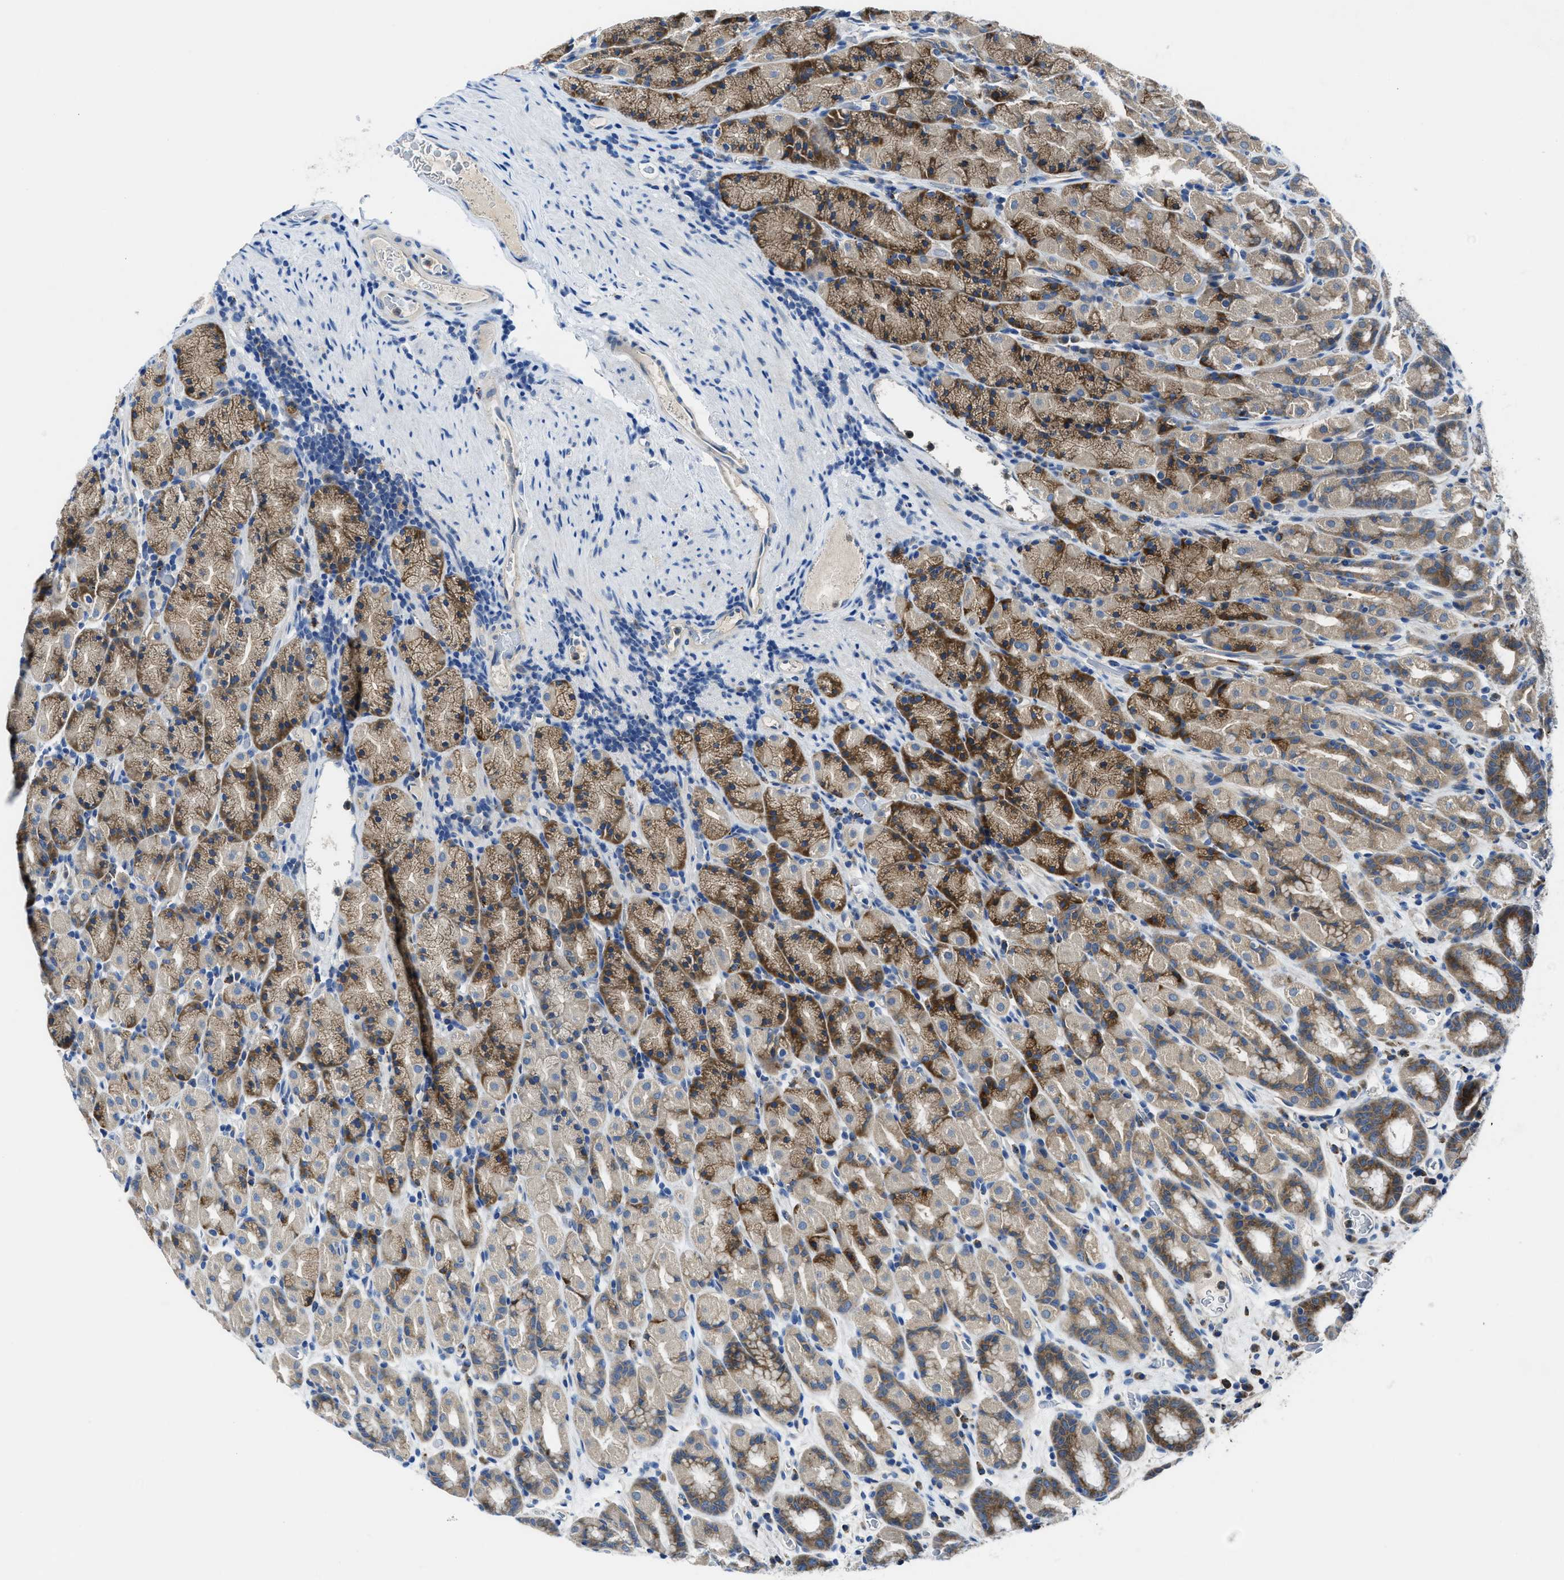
{"staining": {"intensity": "moderate", "quantity": "25%-75%", "location": "cytoplasmic/membranous"}, "tissue": "stomach", "cell_type": "Glandular cells", "image_type": "normal", "snomed": [{"axis": "morphology", "description": "Normal tissue, NOS"}, {"axis": "topography", "description": "Stomach, upper"}], "caption": "About 25%-75% of glandular cells in benign human stomach display moderate cytoplasmic/membranous protein expression as visualized by brown immunohistochemical staining.", "gene": "MAP3K20", "patient": {"sex": "male", "age": 68}}